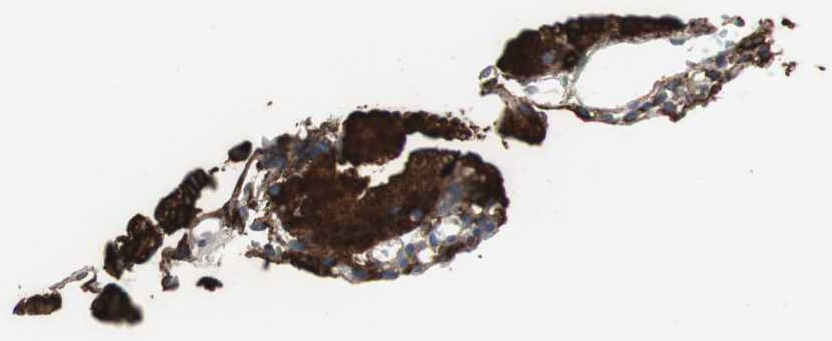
{"staining": {"intensity": "strong", "quantity": ">75%", "location": "cytoplasmic/membranous,nuclear"}, "tissue": "gallbladder", "cell_type": "Glandular cells", "image_type": "normal", "snomed": [{"axis": "morphology", "description": "Normal tissue, NOS"}, {"axis": "topography", "description": "Gallbladder"}], "caption": "Immunohistochemistry (IHC) (DAB) staining of normal human gallbladder displays strong cytoplasmic/membranous,nuclear protein positivity in about >75% of glandular cells. The protein is stained brown, and the nuclei are stained in blue (DAB (3,3'-diaminobenzidine) IHC with brightfield microscopy, high magnification).", "gene": "ANXA4", "patient": {"sex": "male", "age": 65}}